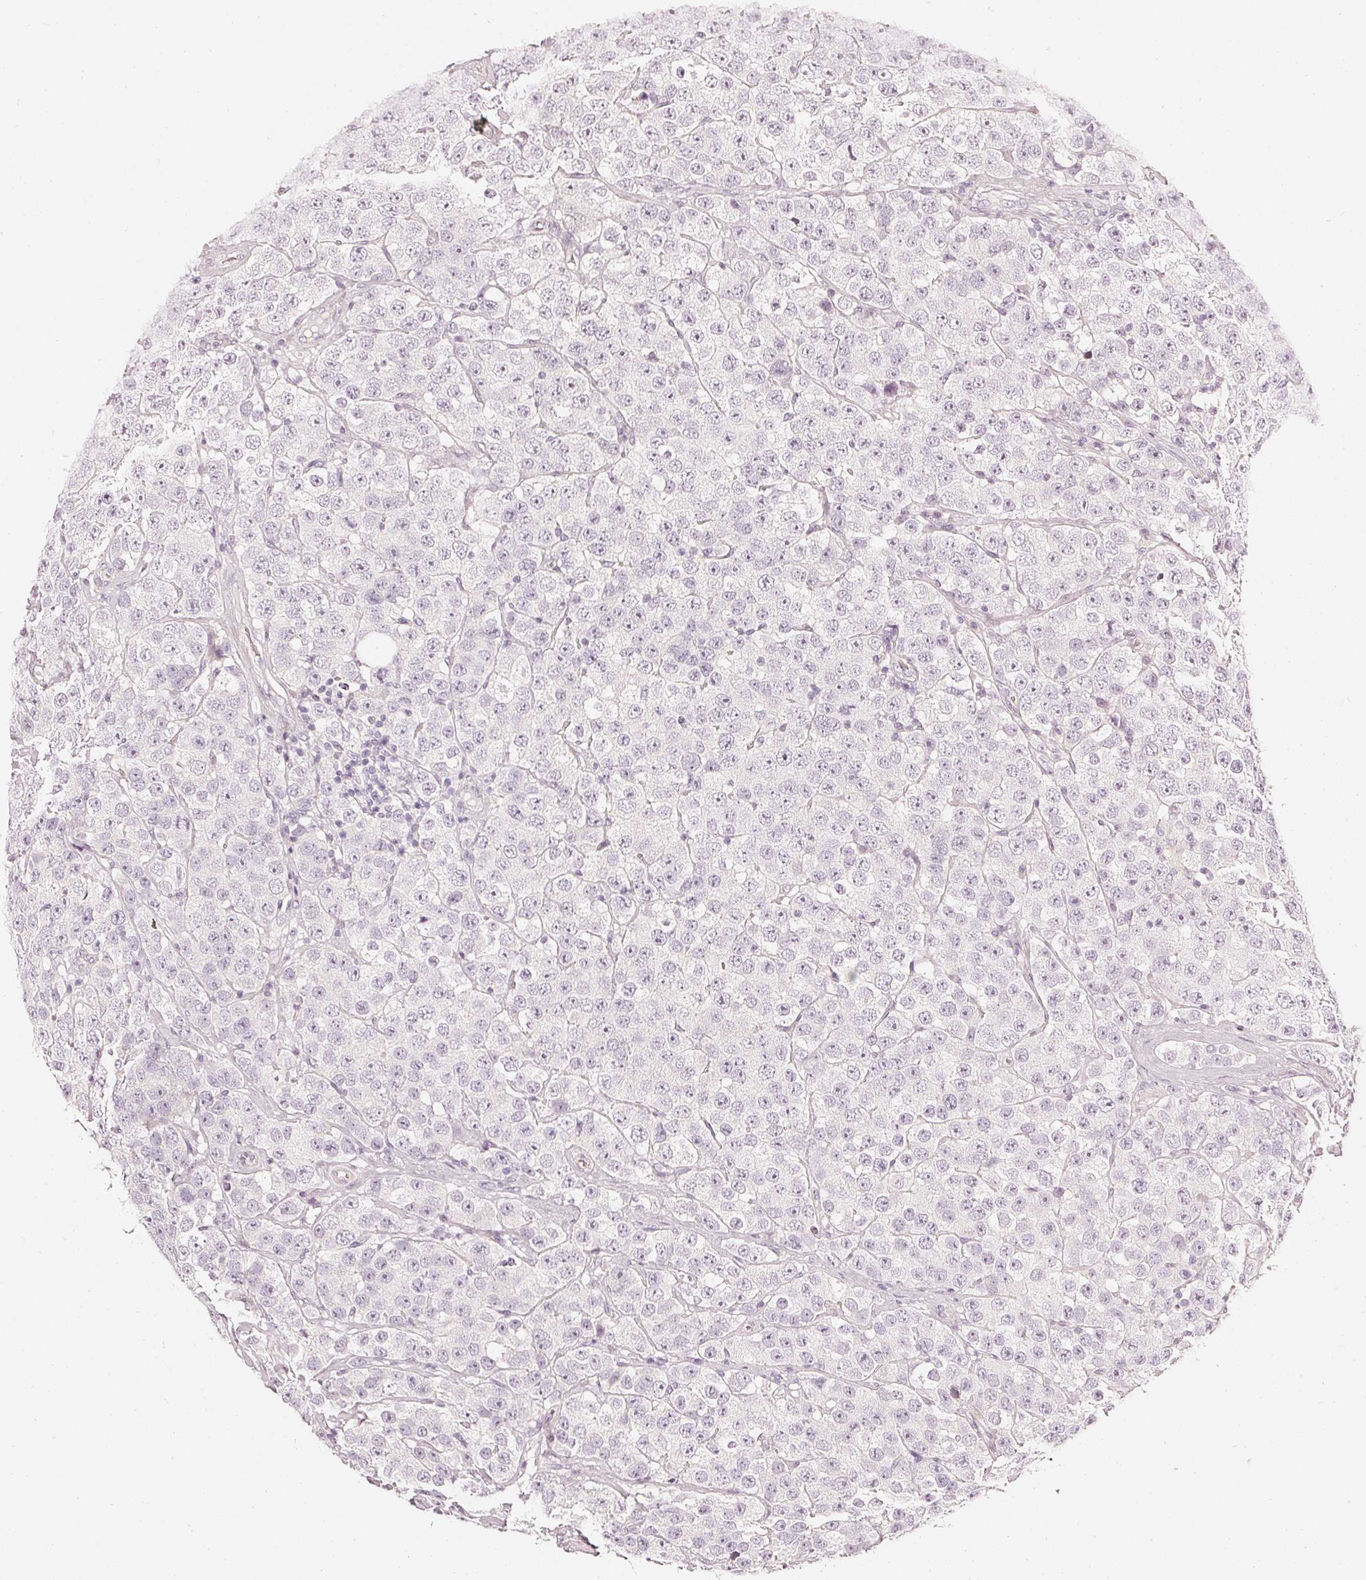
{"staining": {"intensity": "negative", "quantity": "none", "location": "none"}, "tissue": "testis cancer", "cell_type": "Tumor cells", "image_type": "cancer", "snomed": [{"axis": "morphology", "description": "Seminoma, NOS"}, {"axis": "topography", "description": "Testis"}], "caption": "This is an immunohistochemistry (IHC) histopathology image of seminoma (testis). There is no staining in tumor cells.", "gene": "CNP", "patient": {"sex": "male", "age": 28}}